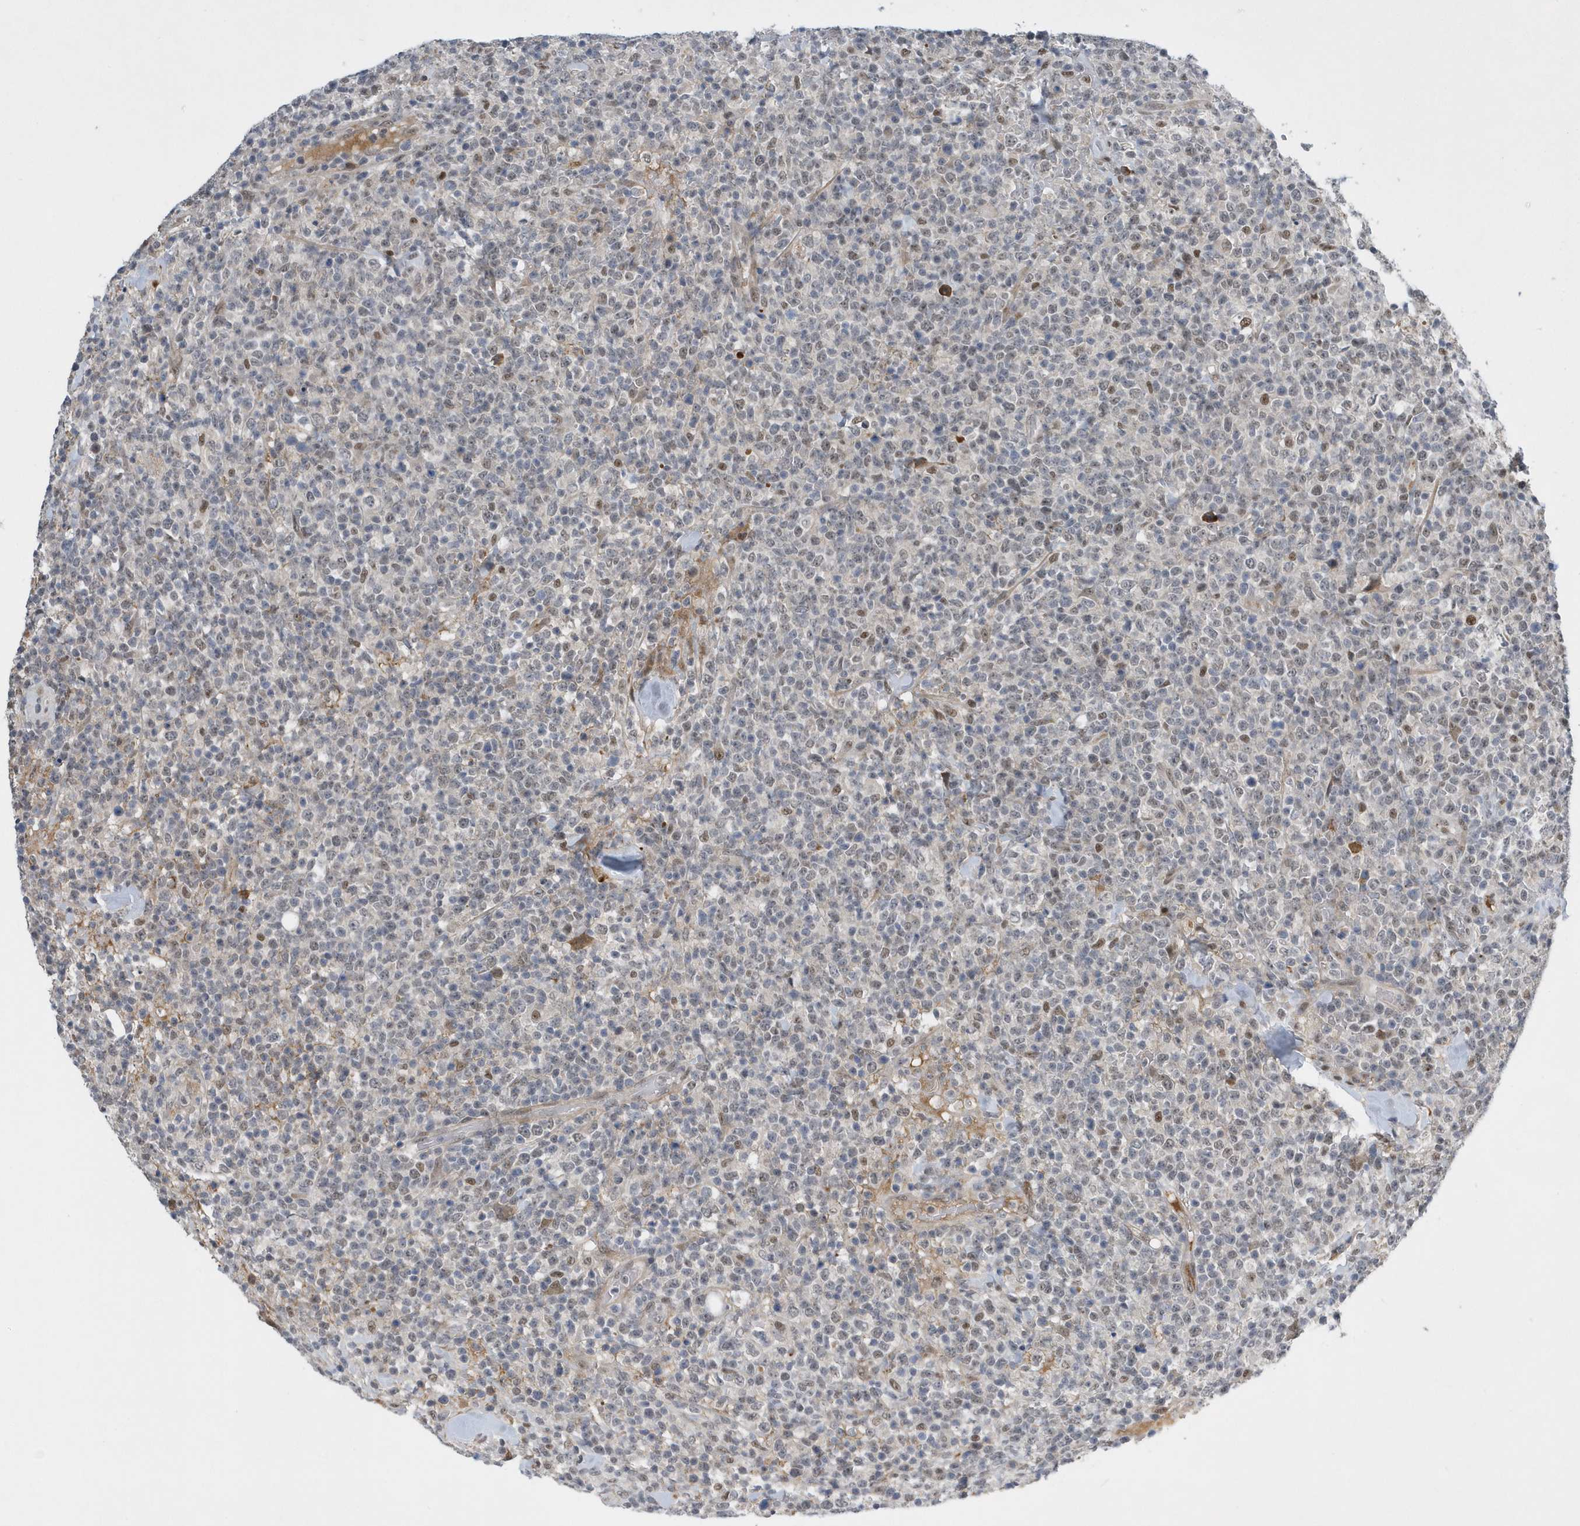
{"staining": {"intensity": "weak", "quantity": "<25%", "location": "nuclear"}, "tissue": "lymphoma", "cell_type": "Tumor cells", "image_type": "cancer", "snomed": [{"axis": "morphology", "description": "Malignant lymphoma, non-Hodgkin's type, High grade"}, {"axis": "topography", "description": "Colon"}], "caption": "Immunohistochemical staining of human malignant lymphoma, non-Hodgkin's type (high-grade) exhibits no significant positivity in tumor cells.", "gene": "FAM217A", "patient": {"sex": "female", "age": 53}}